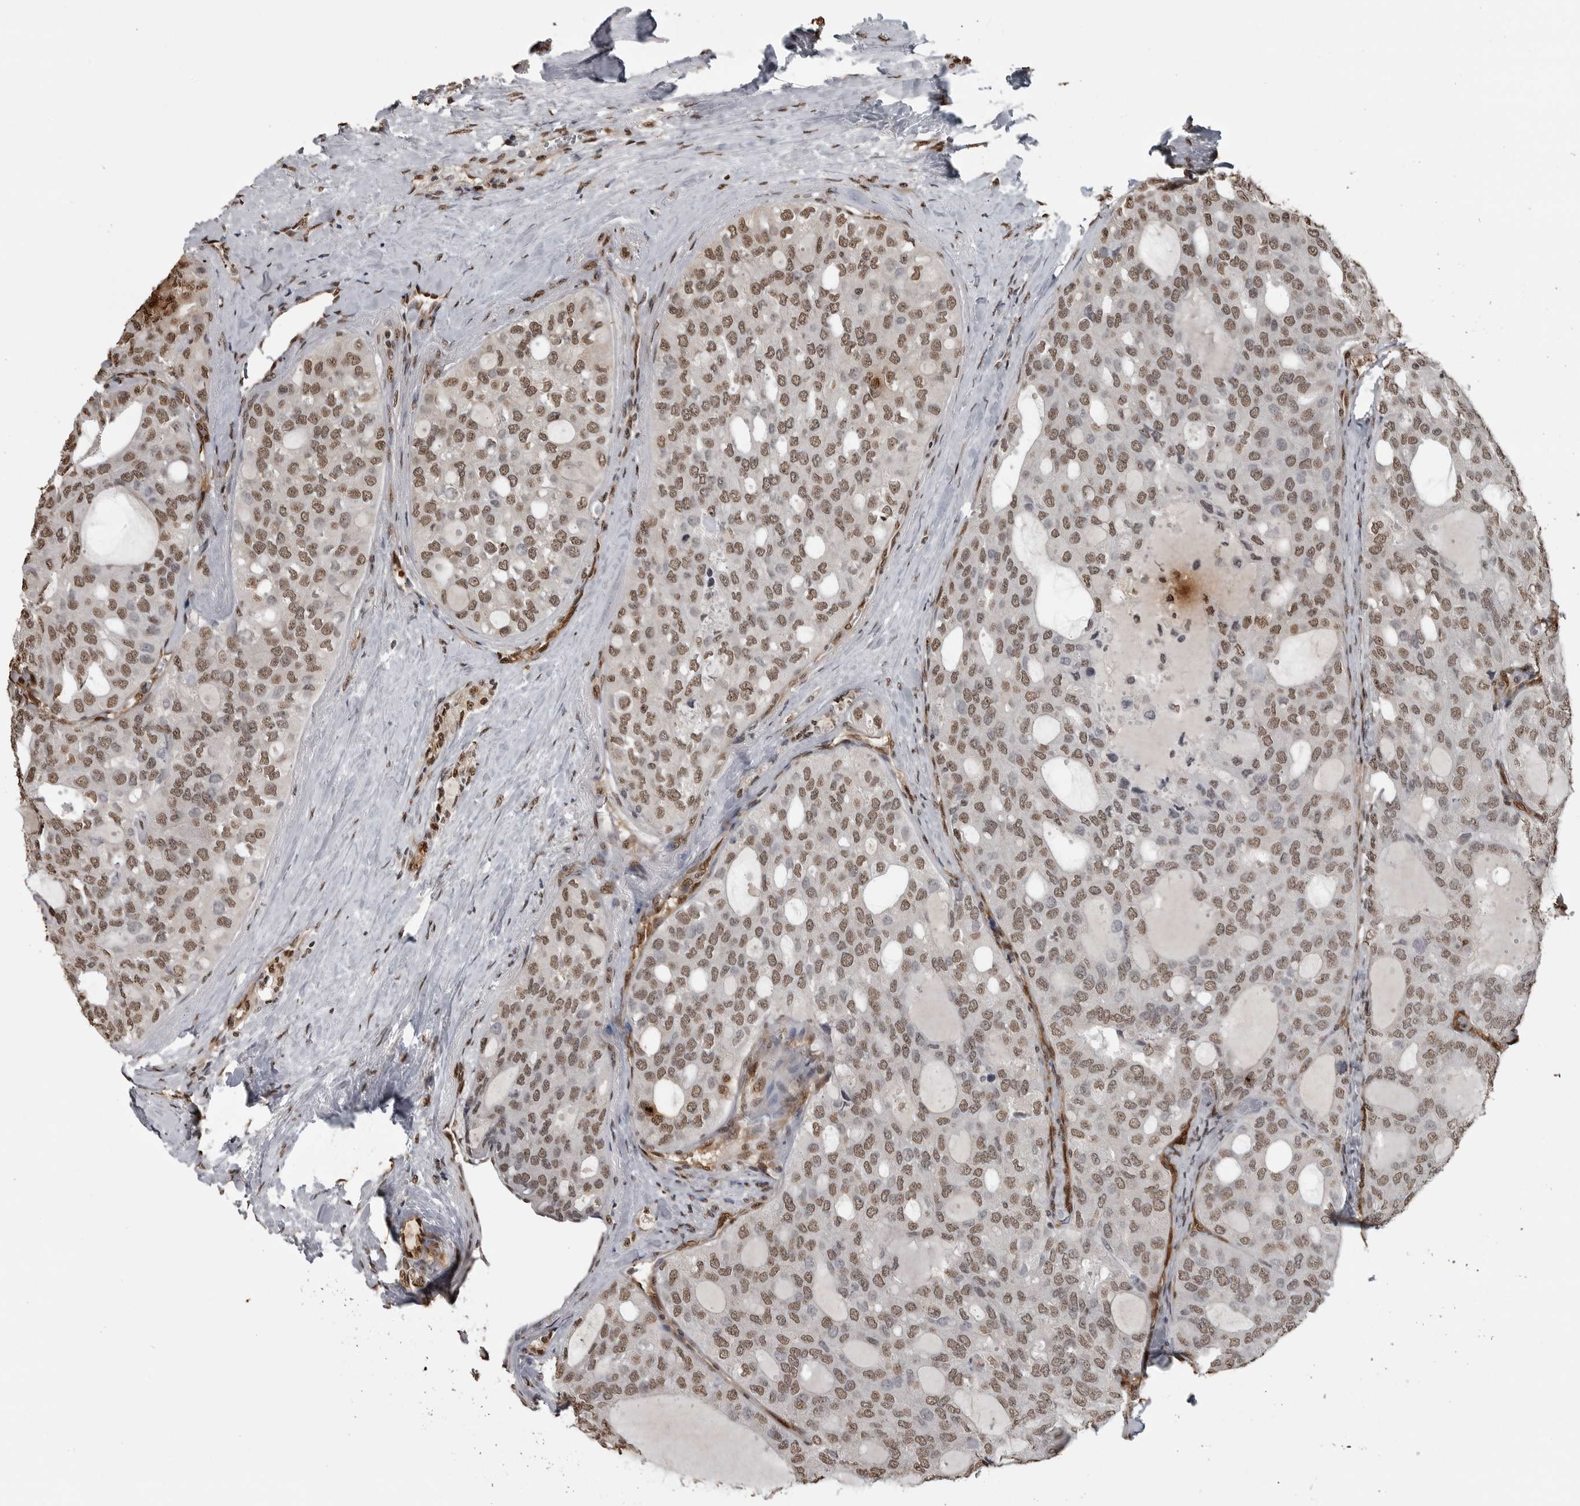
{"staining": {"intensity": "moderate", "quantity": ">75%", "location": "nuclear"}, "tissue": "thyroid cancer", "cell_type": "Tumor cells", "image_type": "cancer", "snomed": [{"axis": "morphology", "description": "Follicular adenoma carcinoma, NOS"}, {"axis": "topography", "description": "Thyroid gland"}], "caption": "Immunohistochemical staining of thyroid cancer displays medium levels of moderate nuclear staining in approximately >75% of tumor cells.", "gene": "SMAD2", "patient": {"sex": "male", "age": 75}}